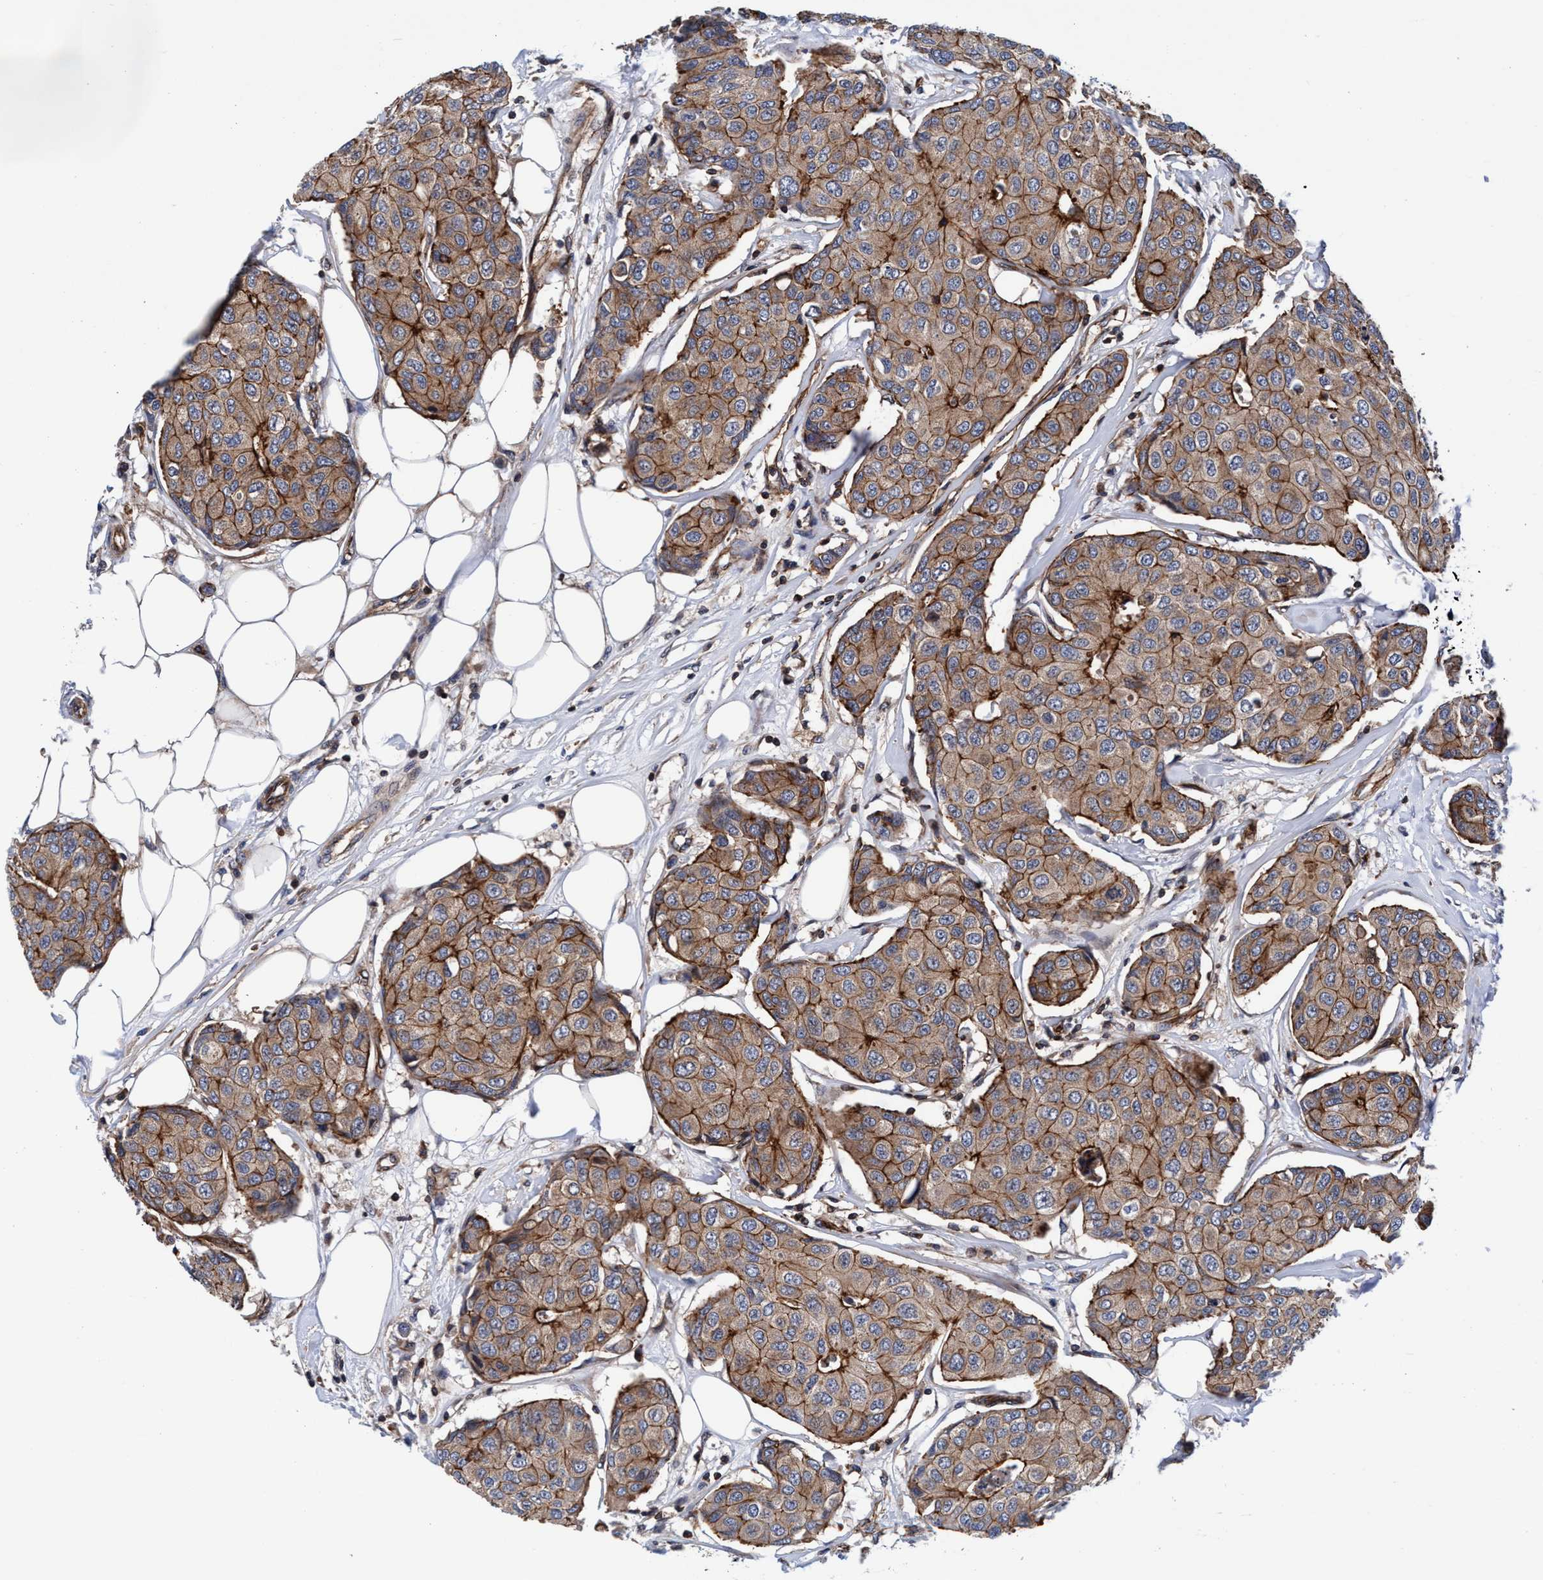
{"staining": {"intensity": "moderate", "quantity": ">75%", "location": "cytoplasmic/membranous"}, "tissue": "breast cancer", "cell_type": "Tumor cells", "image_type": "cancer", "snomed": [{"axis": "morphology", "description": "Duct carcinoma"}, {"axis": "topography", "description": "Breast"}], "caption": "Breast cancer stained with a protein marker demonstrates moderate staining in tumor cells.", "gene": "MCM3AP", "patient": {"sex": "female", "age": 80}}